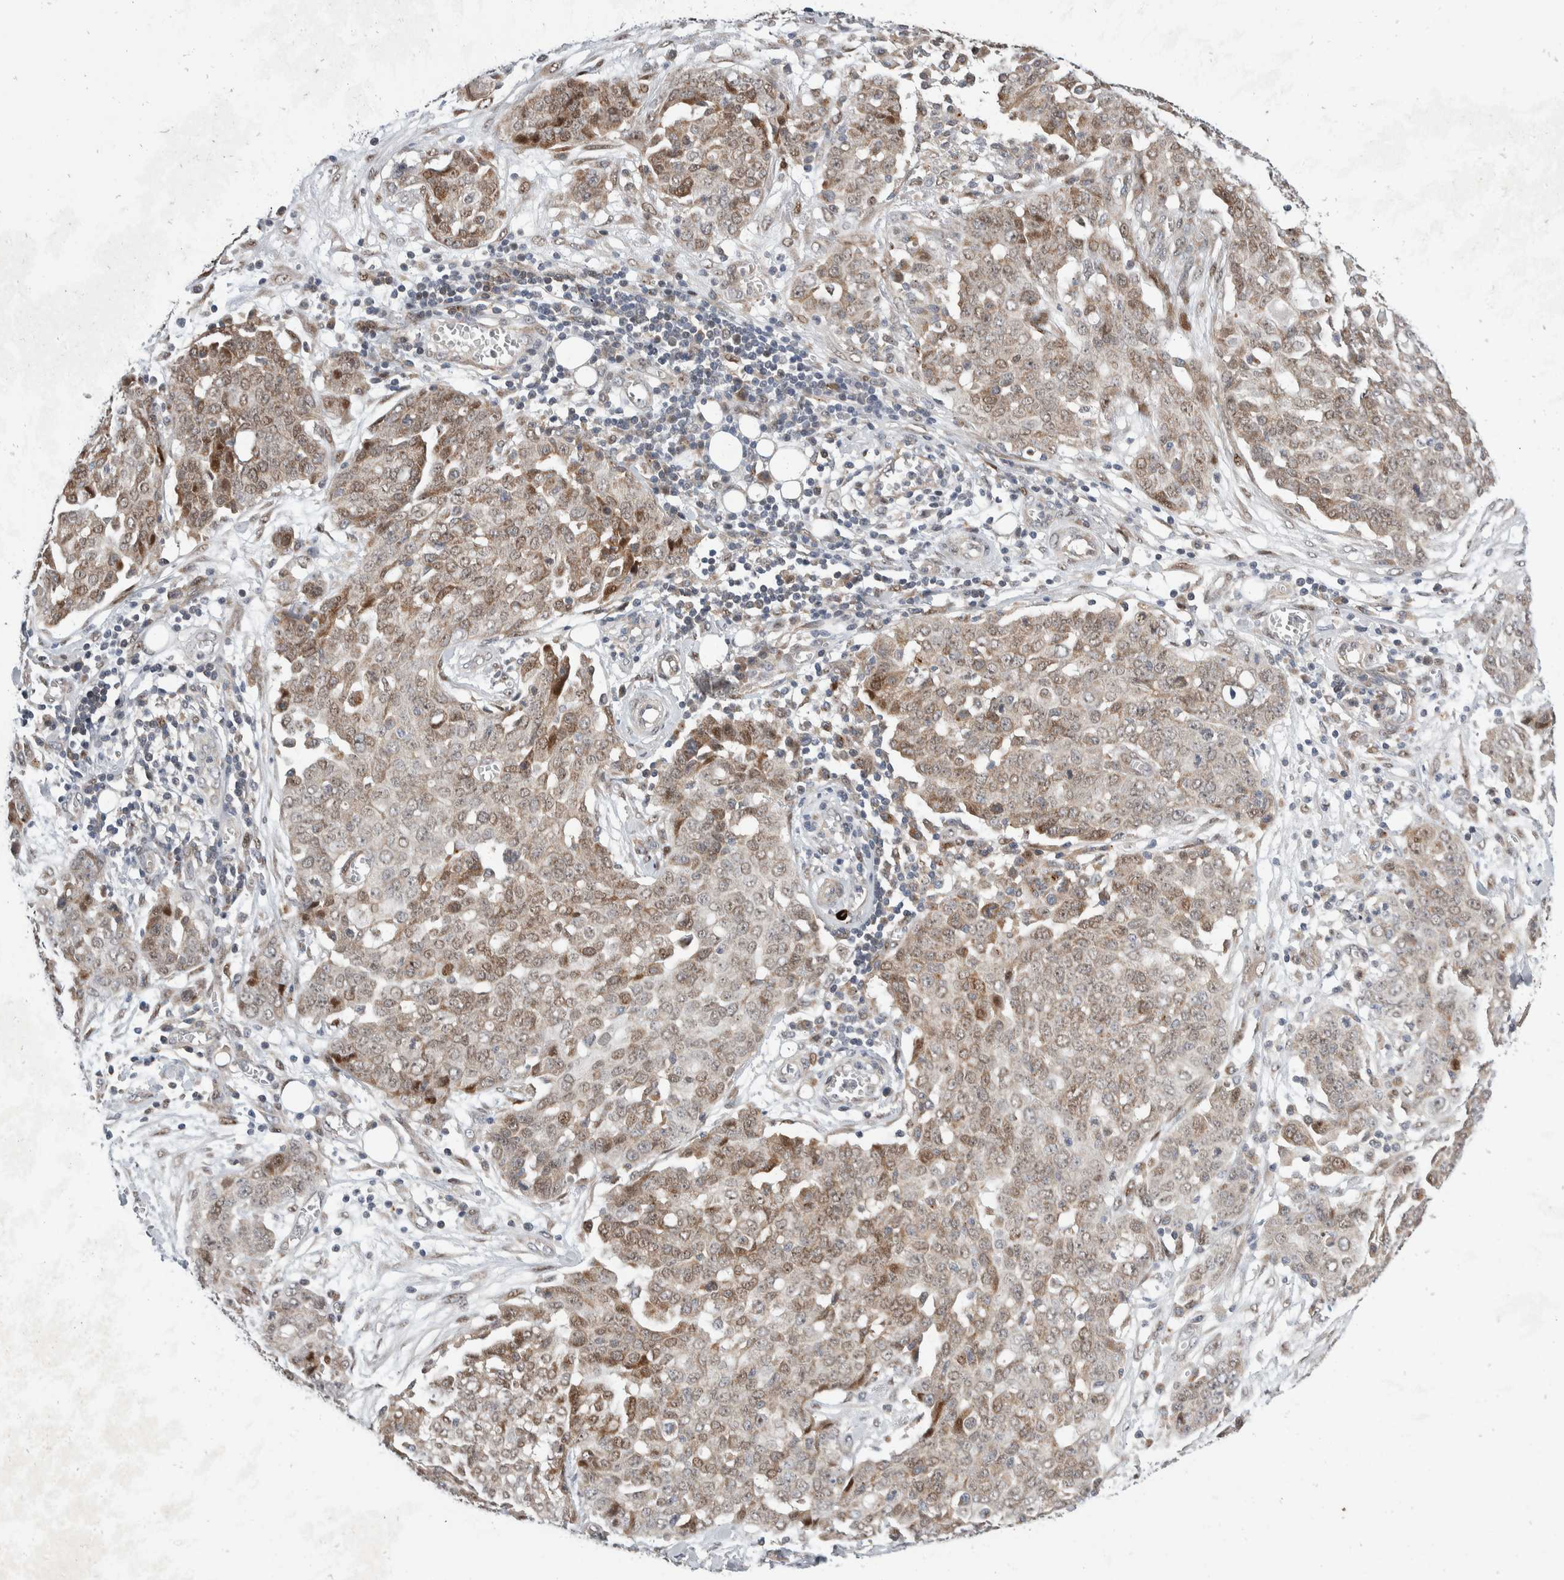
{"staining": {"intensity": "weak", "quantity": ">75%", "location": "cytoplasmic/membranous,nuclear"}, "tissue": "ovarian cancer", "cell_type": "Tumor cells", "image_type": "cancer", "snomed": [{"axis": "morphology", "description": "Cystadenocarcinoma, serous, NOS"}, {"axis": "topography", "description": "Soft tissue"}, {"axis": "topography", "description": "Ovary"}], "caption": "Protein expression by immunohistochemistry (IHC) displays weak cytoplasmic/membranous and nuclear staining in approximately >75% of tumor cells in ovarian serous cystadenocarcinoma.", "gene": "ZNF703", "patient": {"sex": "female", "age": 57}}